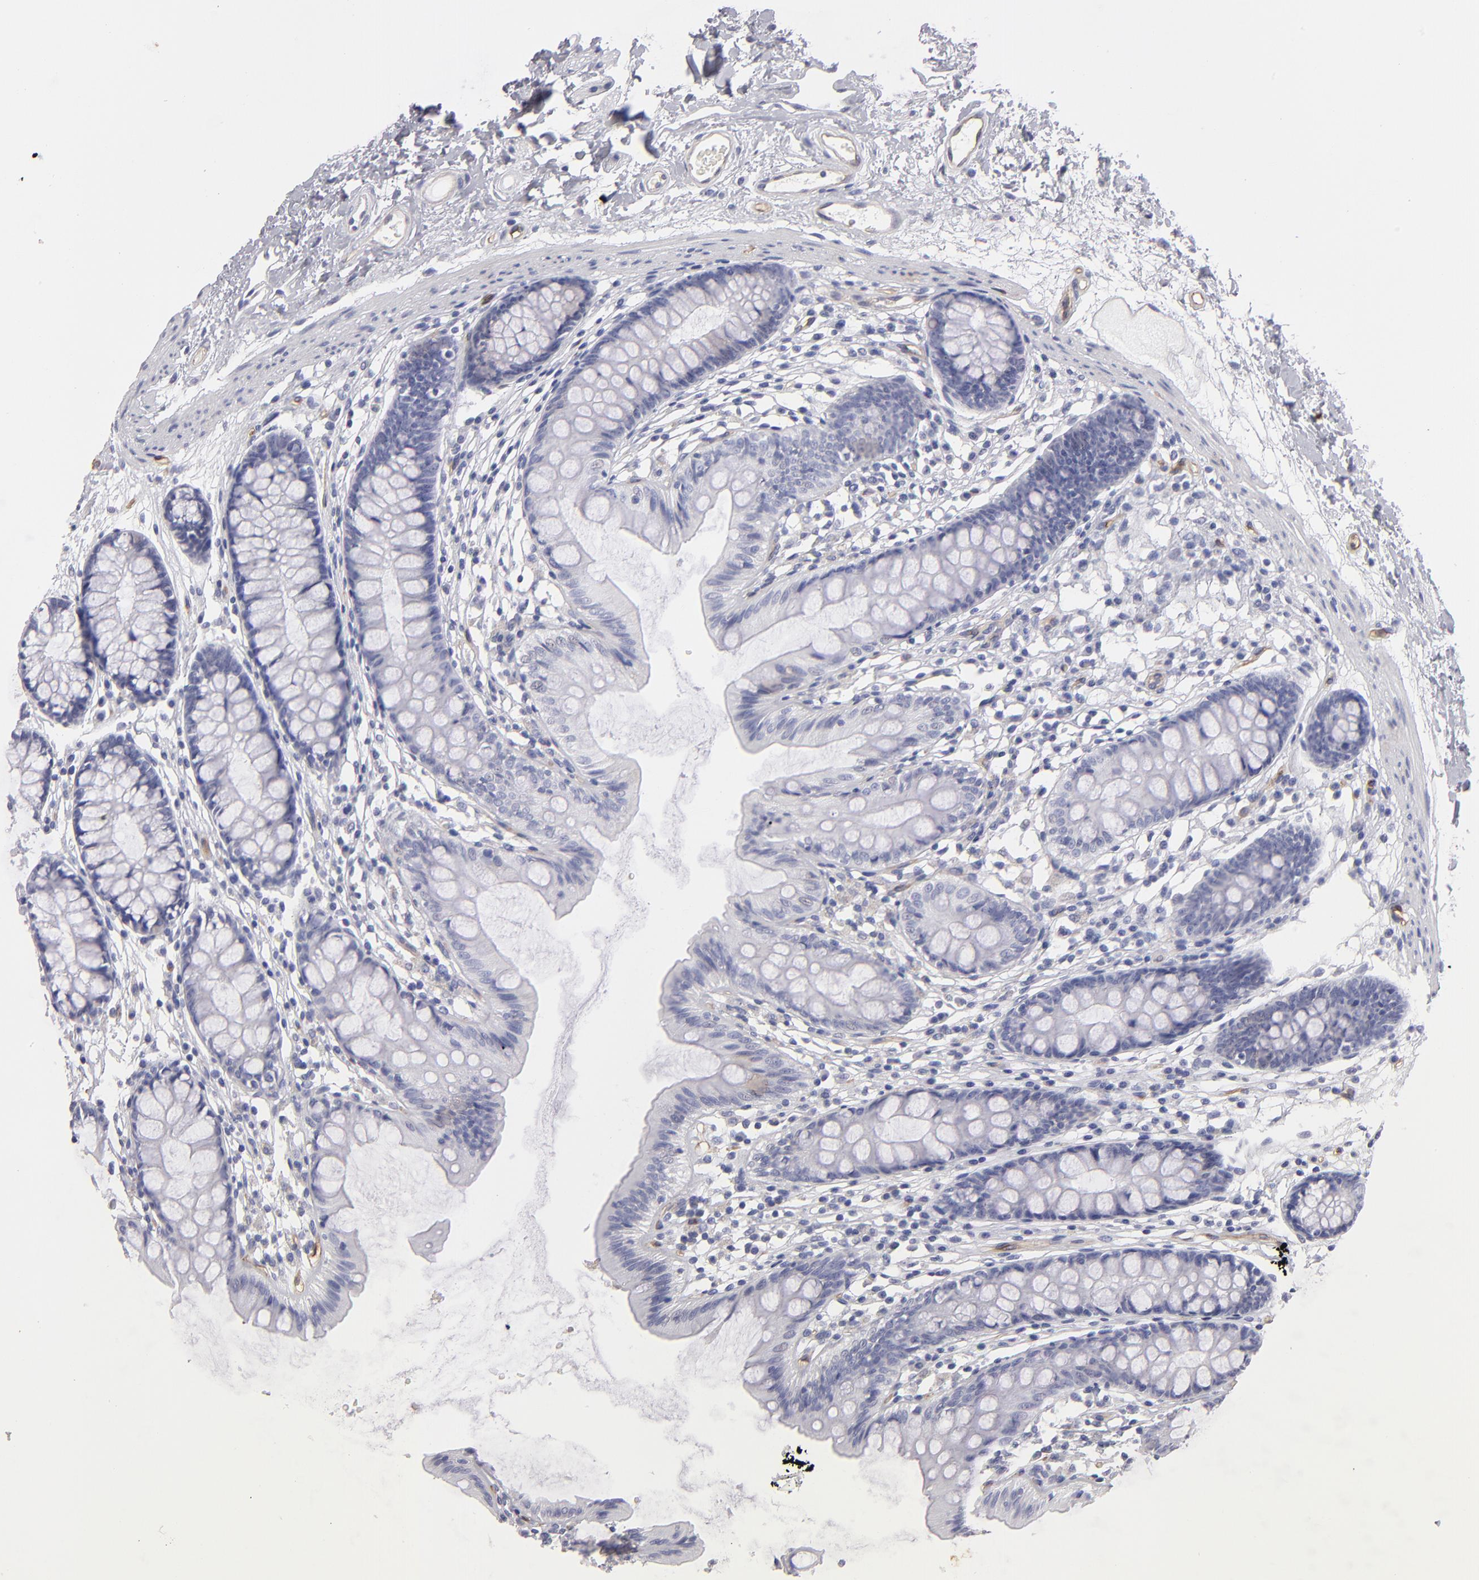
{"staining": {"intensity": "moderate", "quantity": ">75%", "location": "cytoplasmic/membranous"}, "tissue": "colon", "cell_type": "Endothelial cells", "image_type": "normal", "snomed": [{"axis": "morphology", "description": "Normal tissue, NOS"}, {"axis": "topography", "description": "Colon"}], "caption": "Immunohistochemistry (DAB) staining of normal colon shows moderate cytoplasmic/membranous protein positivity in about >75% of endothelial cells. Using DAB (brown) and hematoxylin (blue) stains, captured at high magnification using brightfield microscopy.", "gene": "PLVAP", "patient": {"sex": "female", "age": 52}}